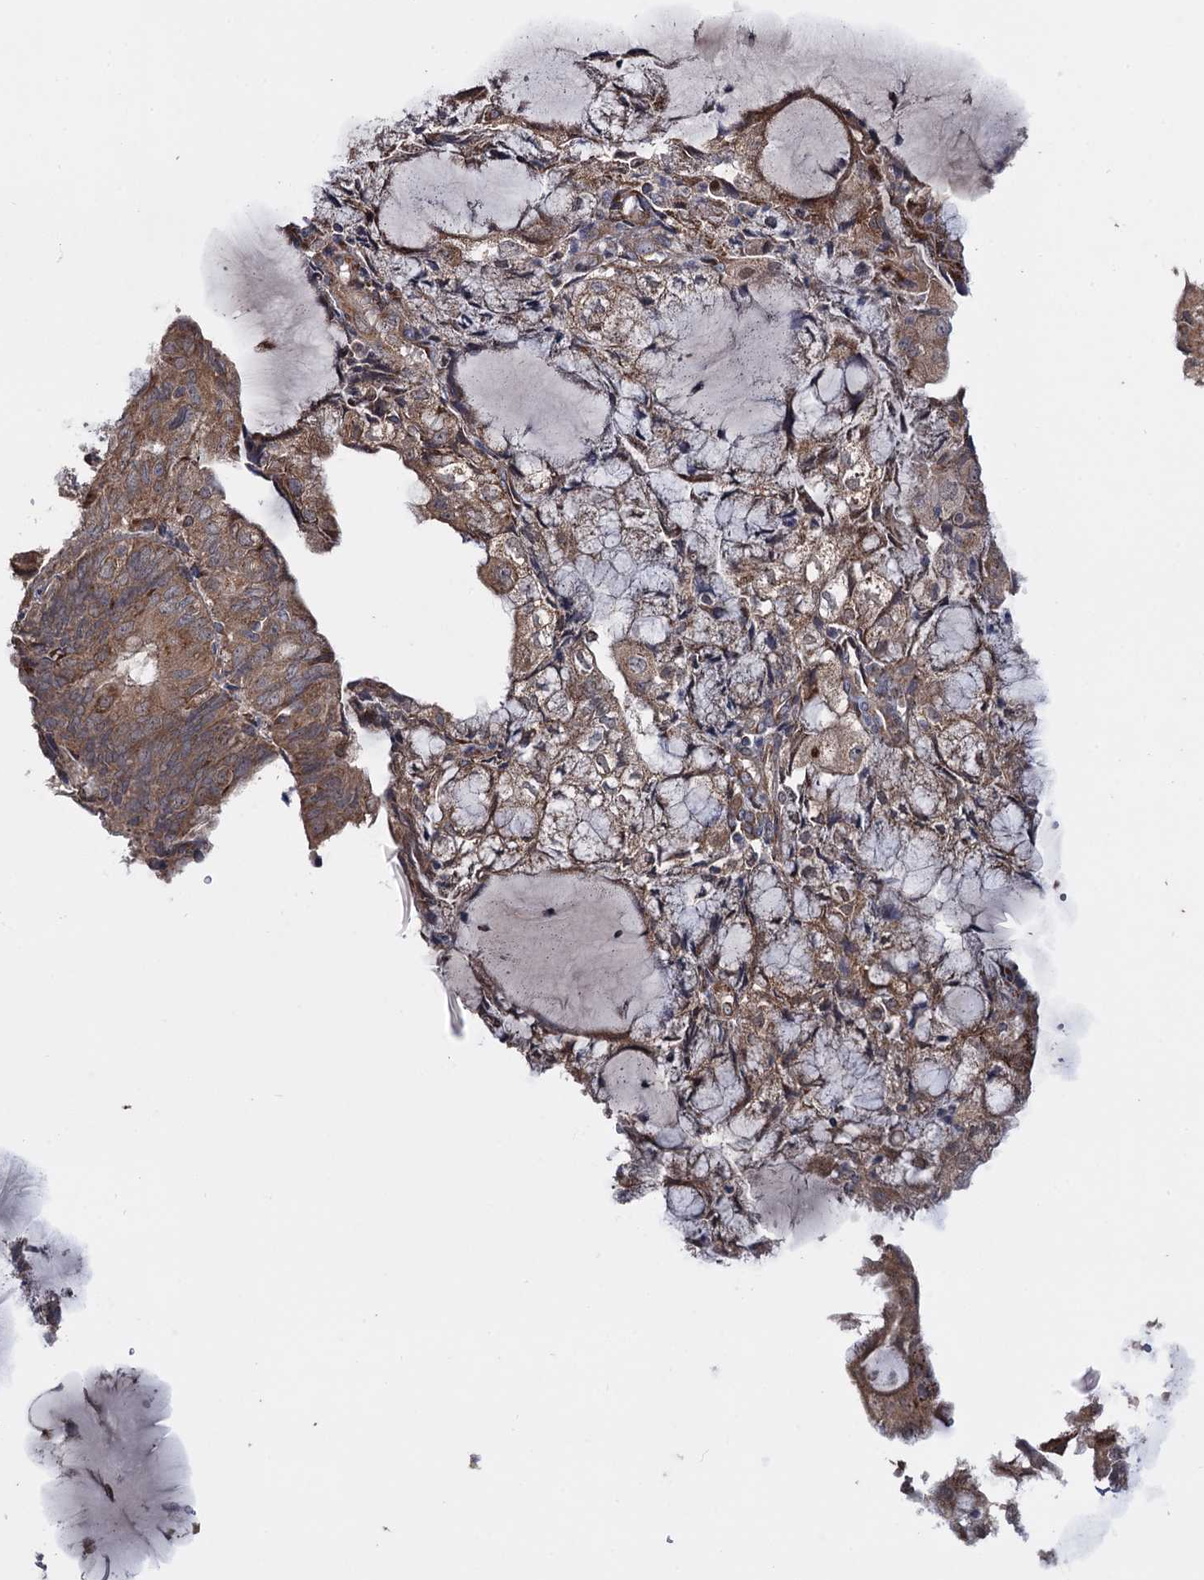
{"staining": {"intensity": "moderate", "quantity": ">75%", "location": "cytoplasmic/membranous"}, "tissue": "endometrial cancer", "cell_type": "Tumor cells", "image_type": "cancer", "snomed": [{"axis": "morphology", "description": "Adenocarcinoma, NOS"}, {"axis": "topography", "description": "Endometrium"}], "caption": "Tumor cells reveal medium levels of moderate cytoplasmic/membranous staining in approximately >75% of cells in human endometrial adenocarcinoma.", "gene": "HAUS1", "patient": {"sex": "female", "age": 81}}